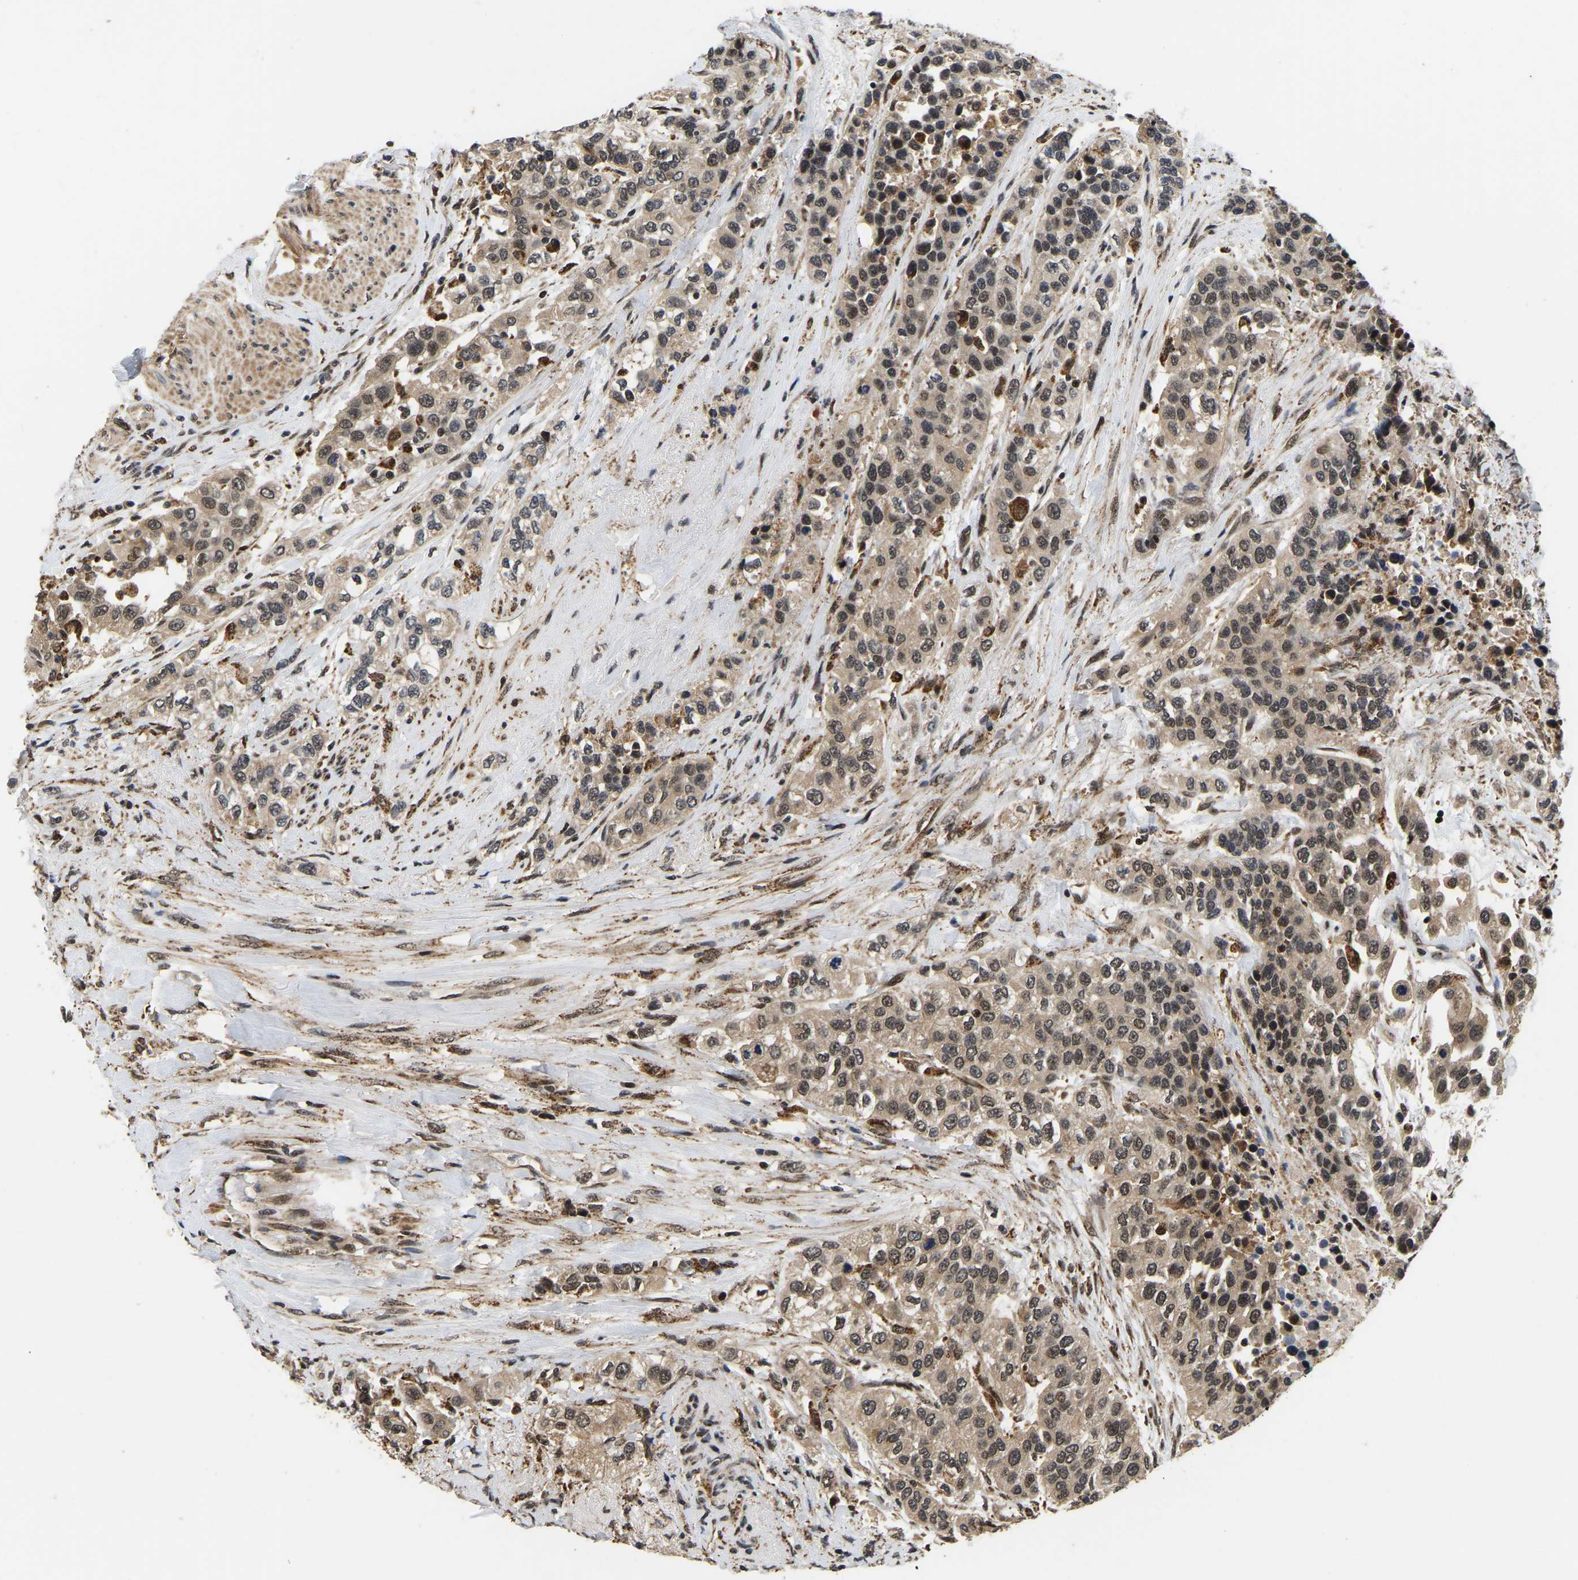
{"staining": {"intensity": "moderate", "quantity": ">75%", "location": "cytoplasmic/membranous,nuclear"}, "tissue": "urothelial cancer", "cell_type": "Tumor cells", "image_type": "cancer", "snomed": [{"axis": "morphology", "description": "Urothelial carcinoma, High grade"}, {"axis": "topography", "description": "Urinary bladder"}], "caption": "Urothelial cancer stained with a brown dye displays moderate cytoplasmic/membranous and nuclear positive staining in approximately >75% of tumor cells.", "gene": "CIAO1", "patient": {"sex": "female", "age": 80}}